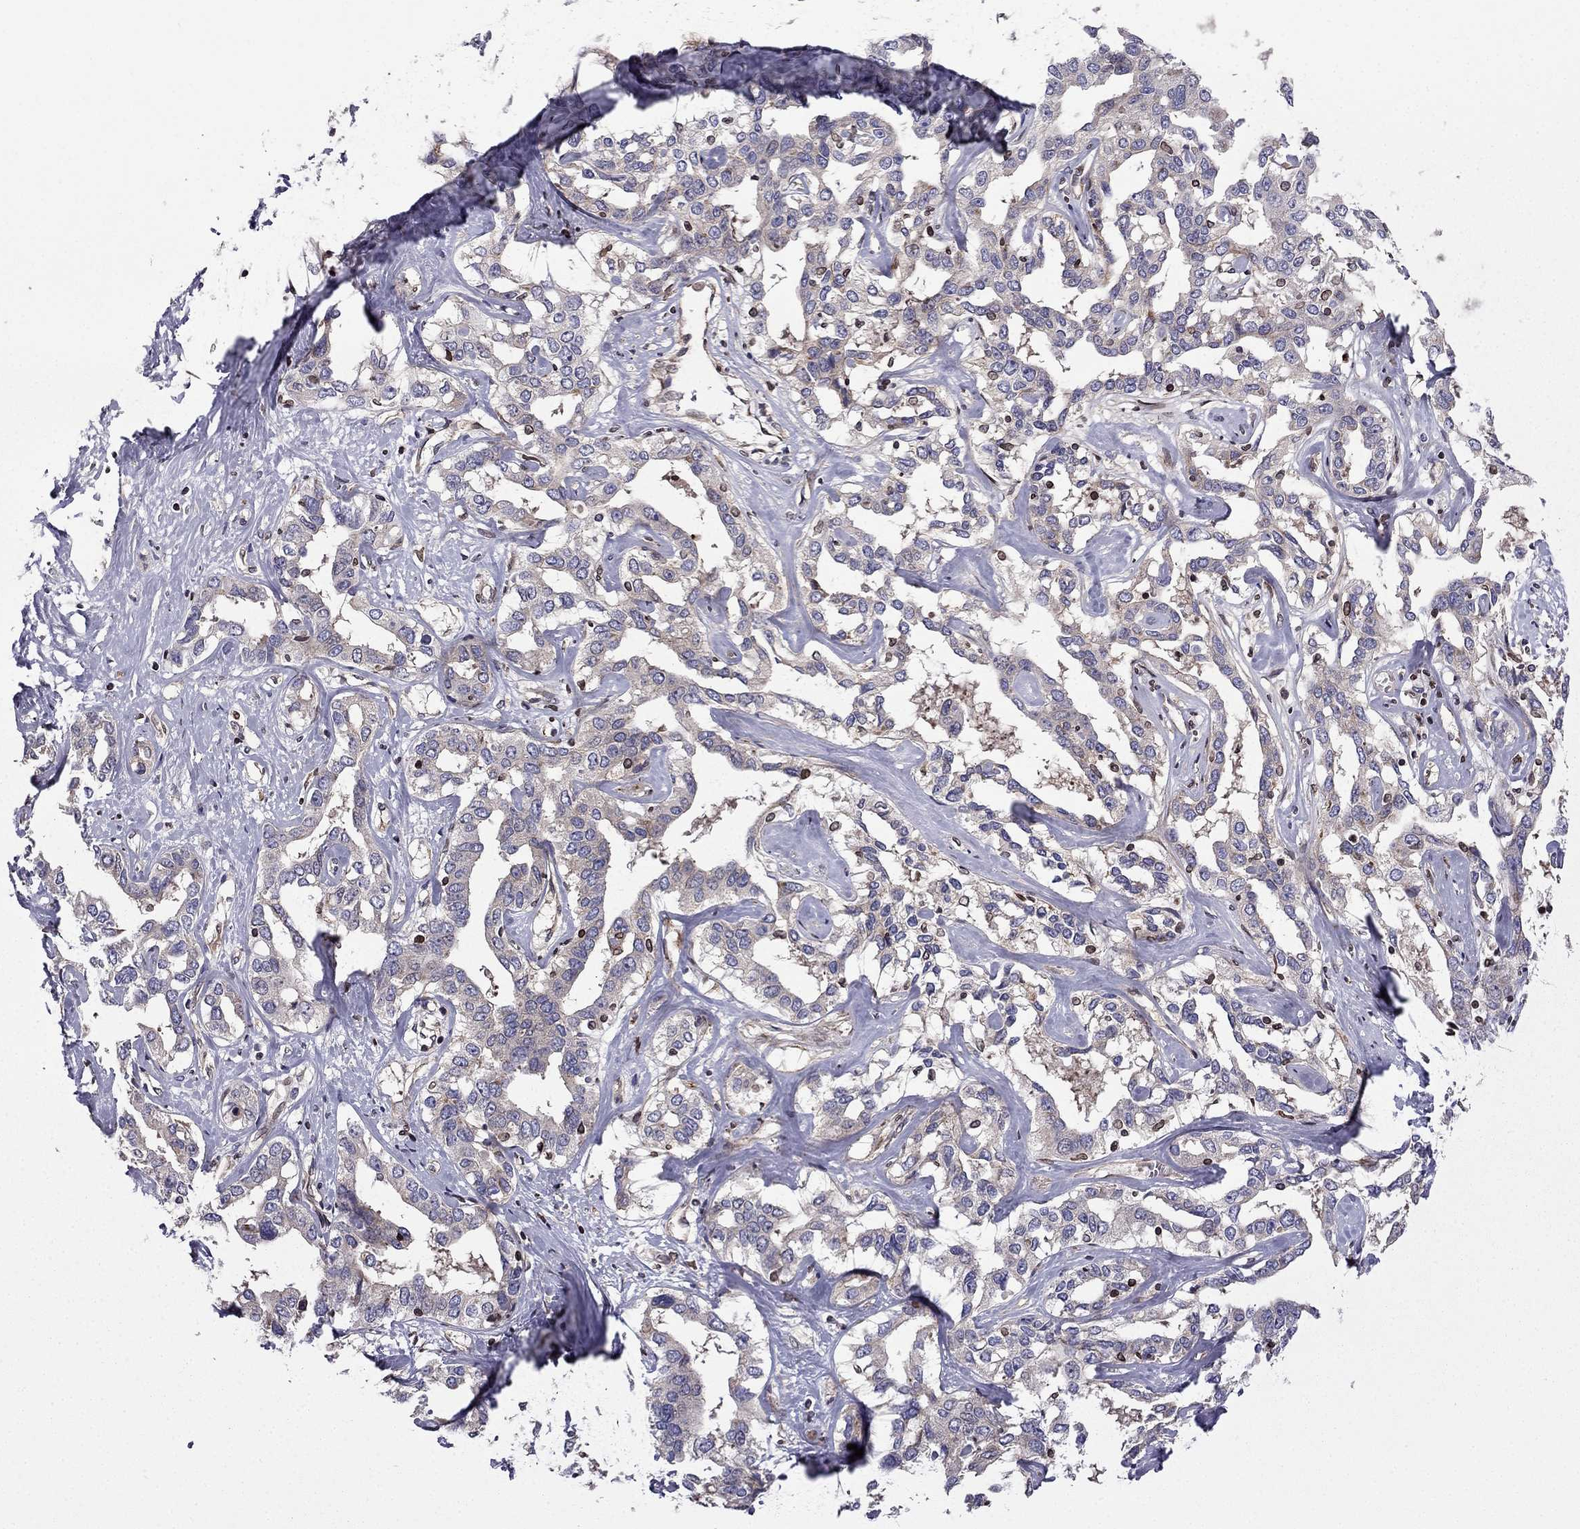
{"staining": {"intensity": "negative", "quantity": "none", "location": "none"}, "tissue": "liver cancer", "cell_type": "Tumor cells", "image_type": "cancer", "snomed": [{"axis": "morphology", "description": "Cholangiocarcinoma"}, {"axis": "topography", "description": "Liver"}], "caption": "DAB (3,3'-diaminobenzidine) immunohistochemical staining of cholangiocarcinoma (liver) displays no significant positivity in tumor cells.", "gene": "CDC42BPA", "patient": {"sex": "male", "age": 59}}